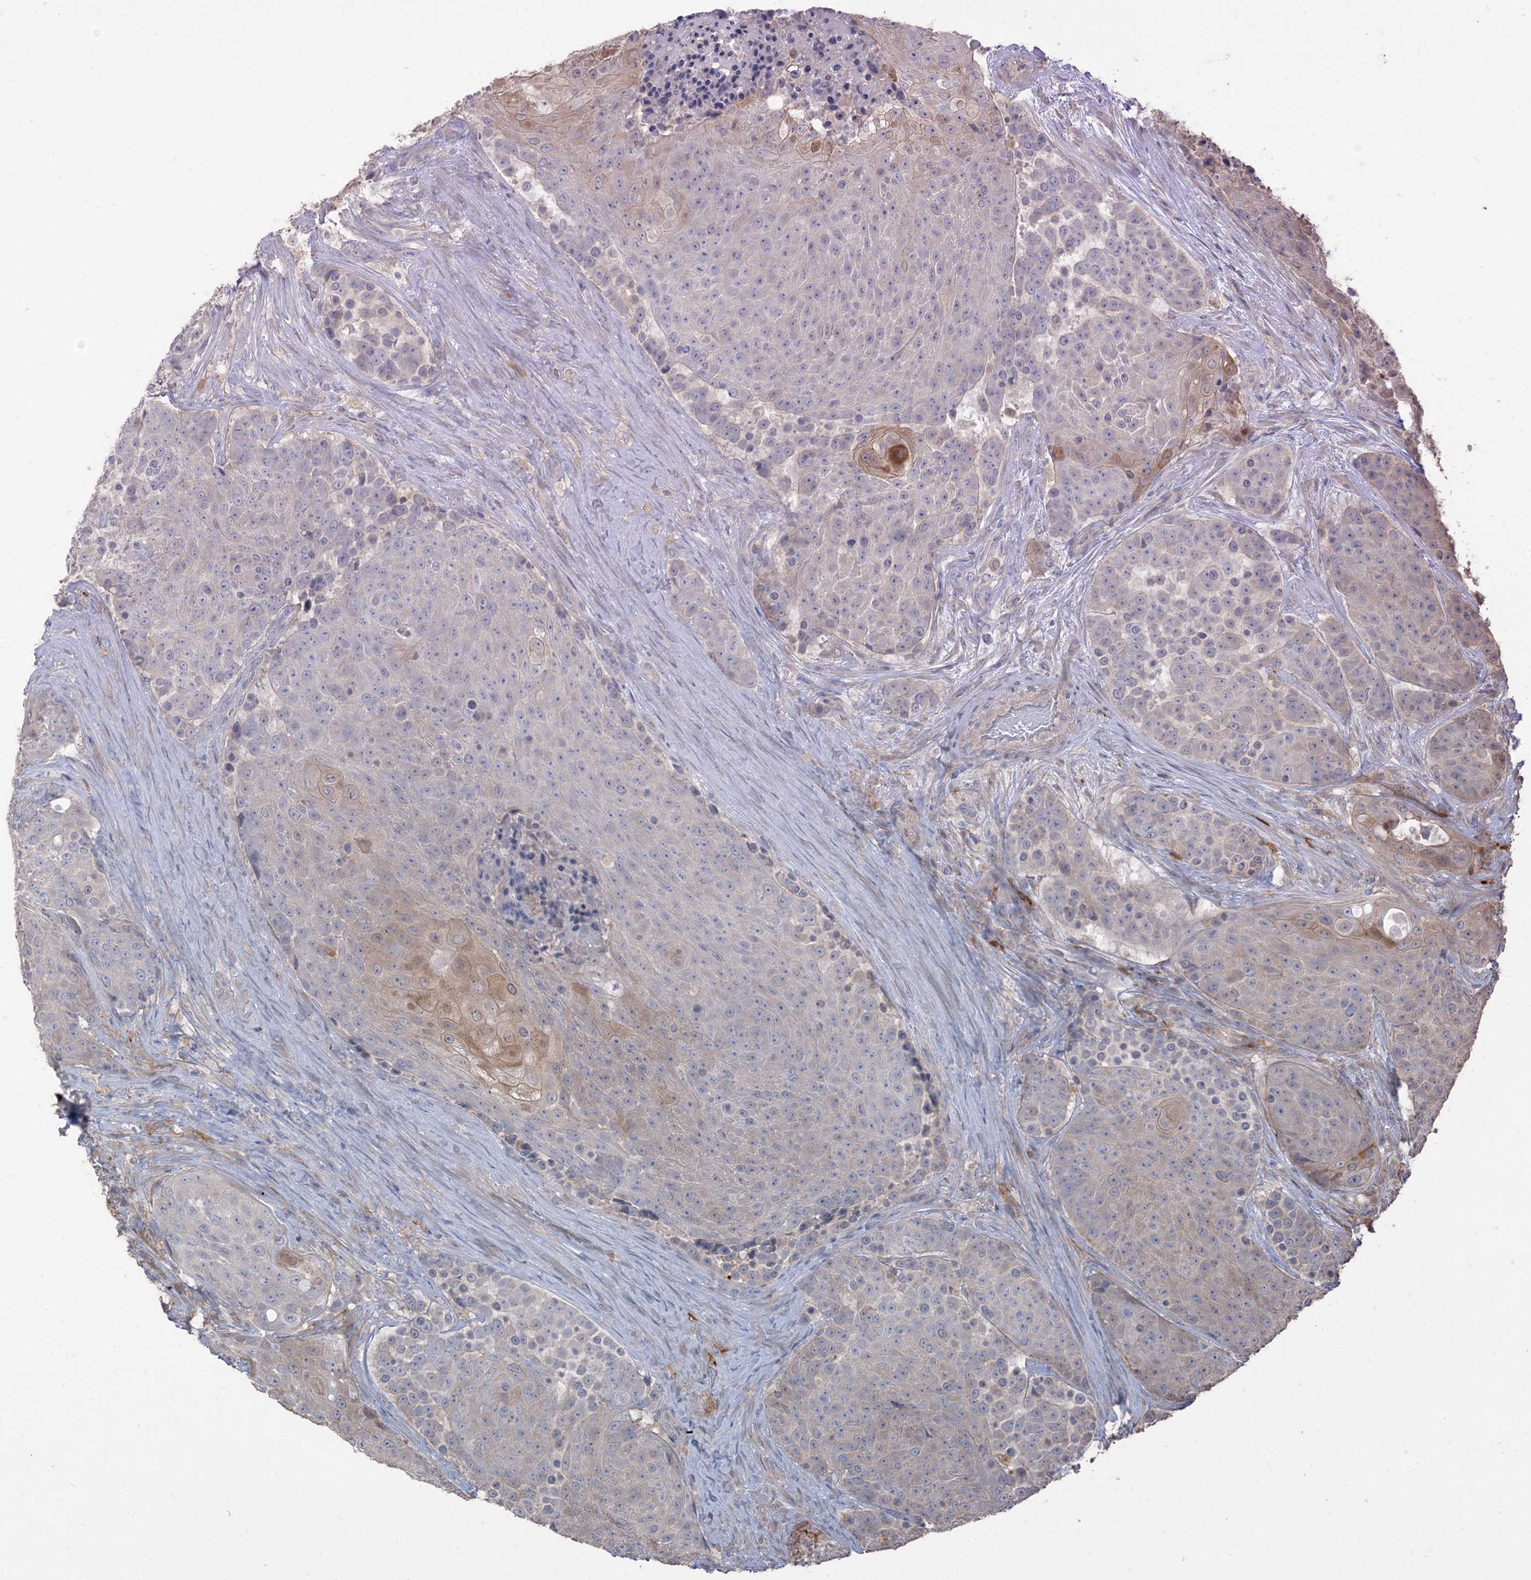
{"staining": {"intensity": "weak", "quantity": "<25%", "location": "cytoplasmic/membranous"}, "tissue": "urothelial cancer", "cell_type": "Tumor cells", "image_type": "cancer", "snomed": [{"axis": "morphology", "description": "Urothelial carcinoma, High grade"}, {"axis": "topography", "description": "Urinary bladder"}], "caption": "DAB (3,3'-diaminobenzidine) immunohistochemical staining of urothelial cancer demonstrates no significant expression in tumor cells.", "gene": "RNF175", "patient": {"sex": "female", "age": 63}}